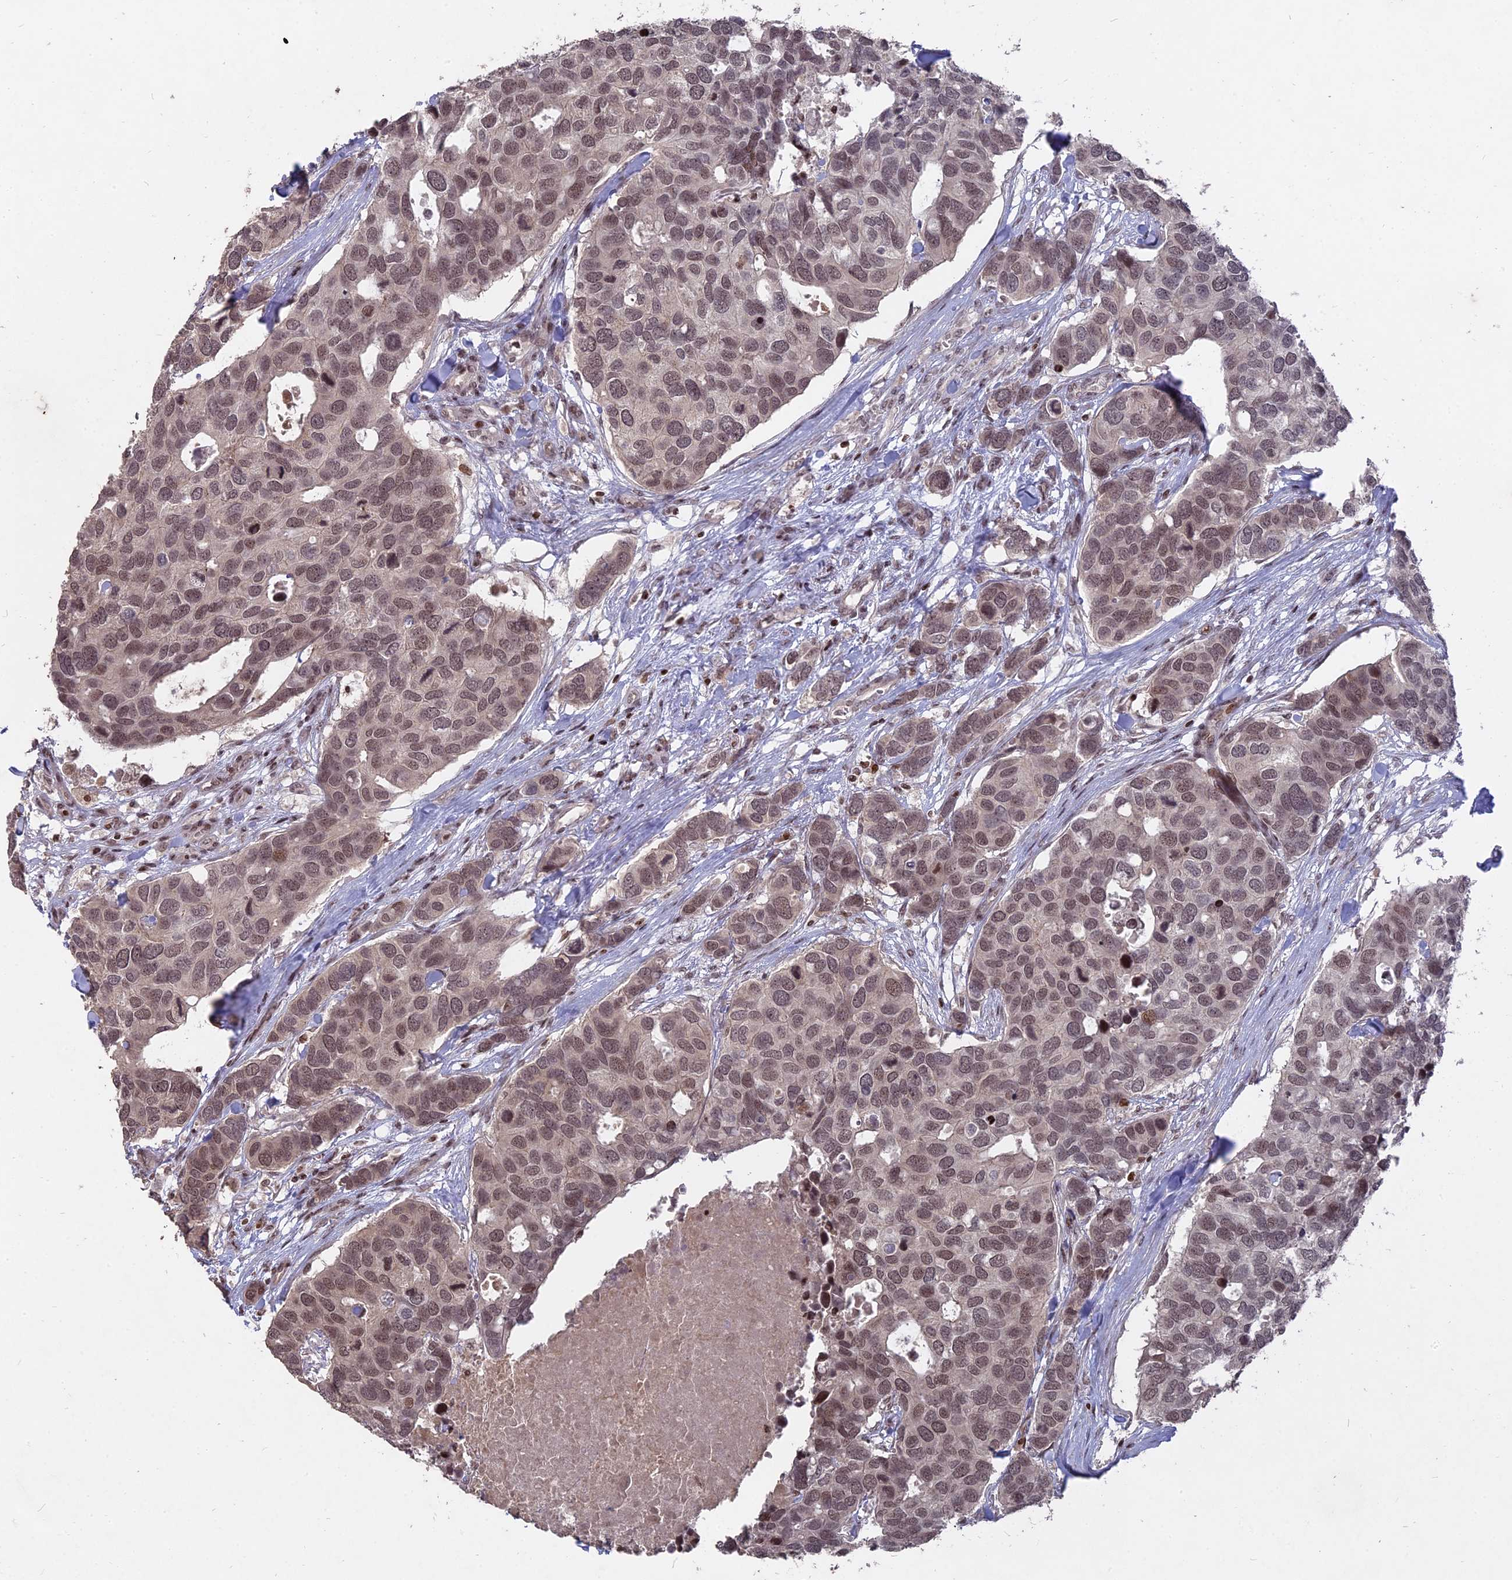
{"staining": {"intensity": "moderate", "quantity": ">75%", "location": "nuclear"}, "tissue": "breast cancer", "cell_type": "Tumor cells", "image_type": "cancer", "snomed": [{"axis": "morphology", "description": "Duct carcinoma"}, {"axis": "topography", "description": "Breast"}], "caption": "The image demonstrates a brown stain indicating the presence of a protein in the nuclear of tumor cells in intraductal carcinoma (breast). (Stains: DAB in brown, nuclei in blue, Microscopy: brightfield microscopy at high magnification).", "gene": "NR1H3", "patient": {"sex": "female", "age": 83}}